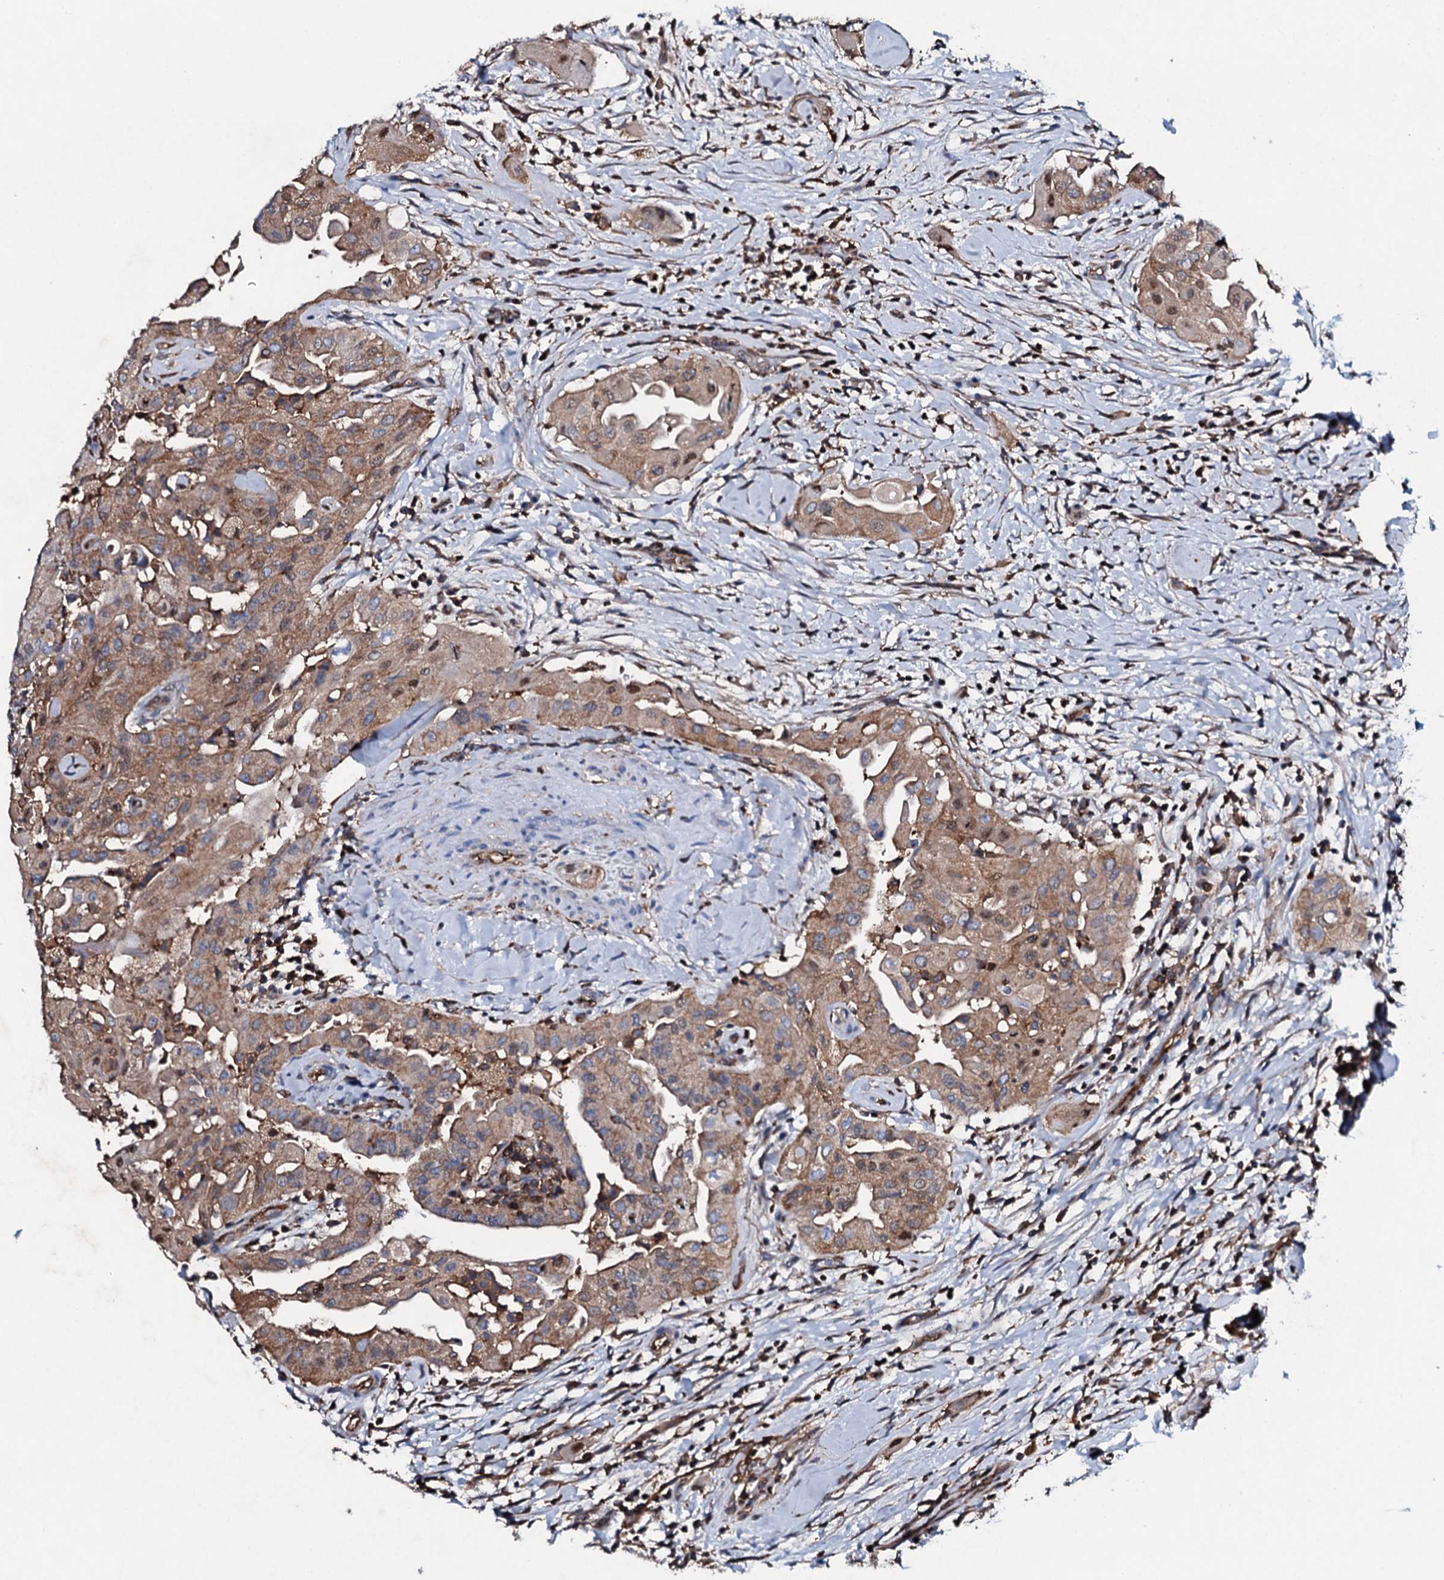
{"staining": {"intensity": "moderate", "quantity": ">75%", "location": "cytoplasmic/membranous,nuclear"}, "tissue": "thyroid cancer", "cell_type": "Tumor cells", "image_type": "cancer", "snomed": [{"axis": "morphology", "description": "Papillary adenocarcinoma, NOS"}, {"axis": "topography", "description": "Thyroid gland"}], "caption": "This photomicrograph shows thyroid cancer stained with IHC to label a protein in brown. The cytoplasmic/membranous and nuclear of tumor cells show moderate positivity for the protein. Nuclei are counter-stained blue.", "gene": "MS4A4E", "patient": {"sex": "female", "age": 59}}